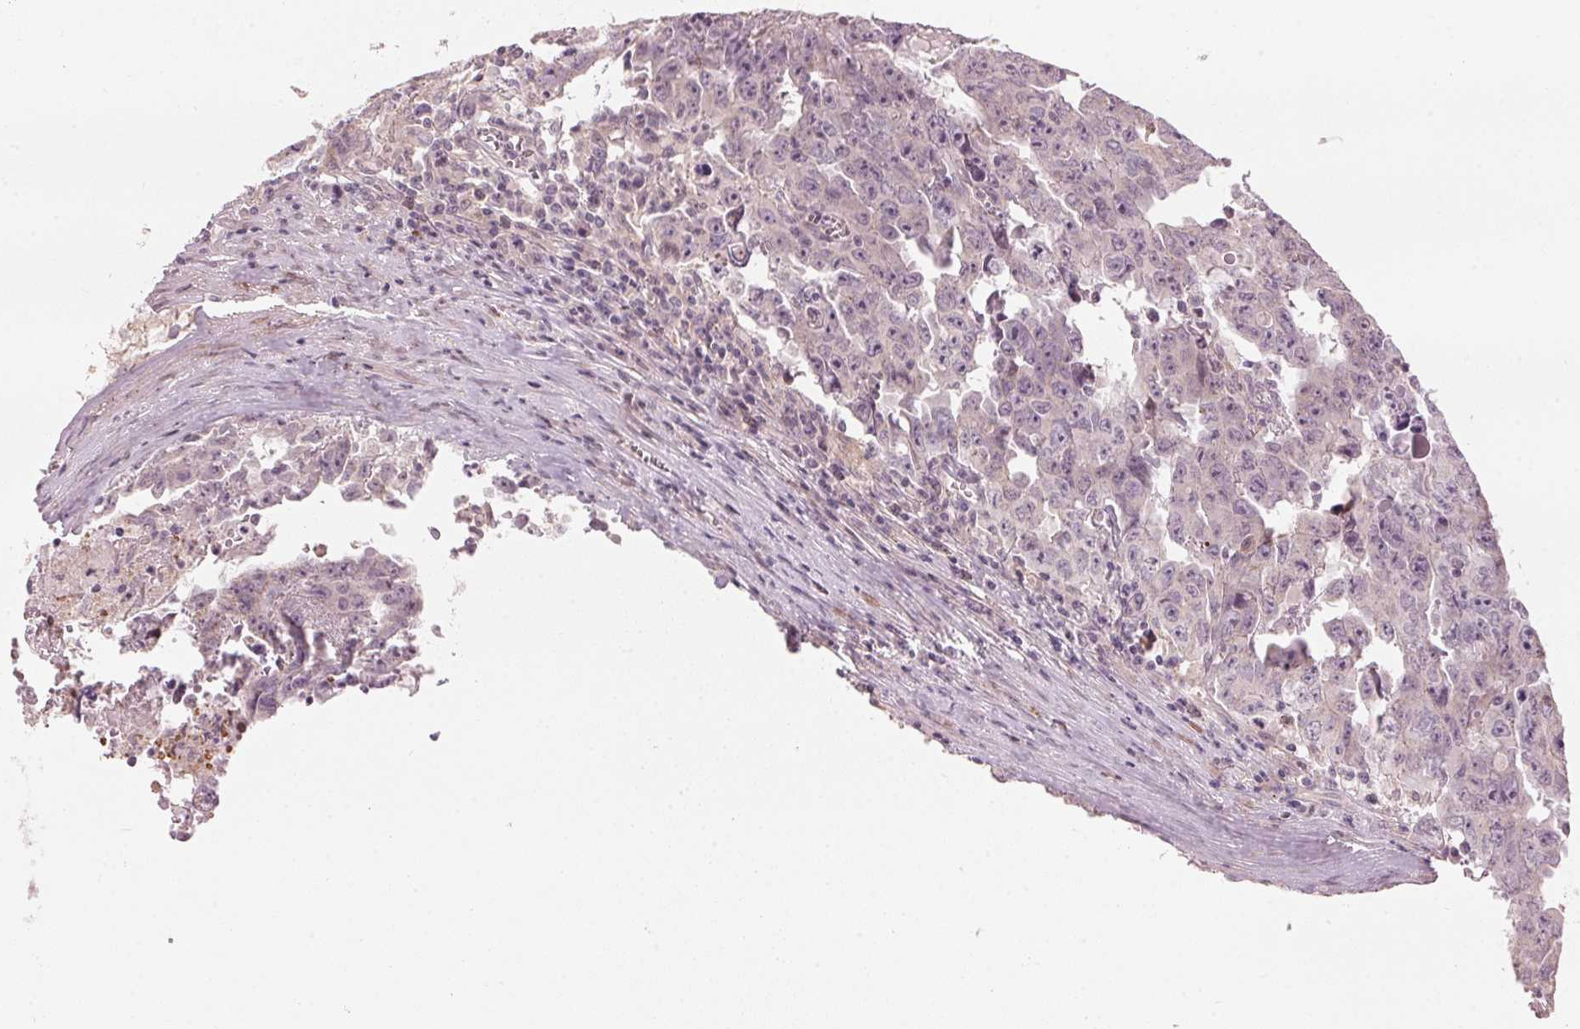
{"staining": {"intensity": "negative", "quantity": "none", "location": "none"}, "tissue": "testis cancer", "cell_type": "Tumor cells", "image_type": "cancer", "snomed": [{"axis": "morphology", "description": "Carcinoma, Embryonal, NOS"}, {"axis": "topography", "description": "Testis"}], "caption": "High power microscopy image of an immunohistochemistry histopathology image of testis cancer, revealing no significant positivity in tumor cells. (DAB (3,3'-diaminobenzidine) IHC, high magnification).", "gene": "TMED6", "patient": {"sex": "male", "age": 22}}